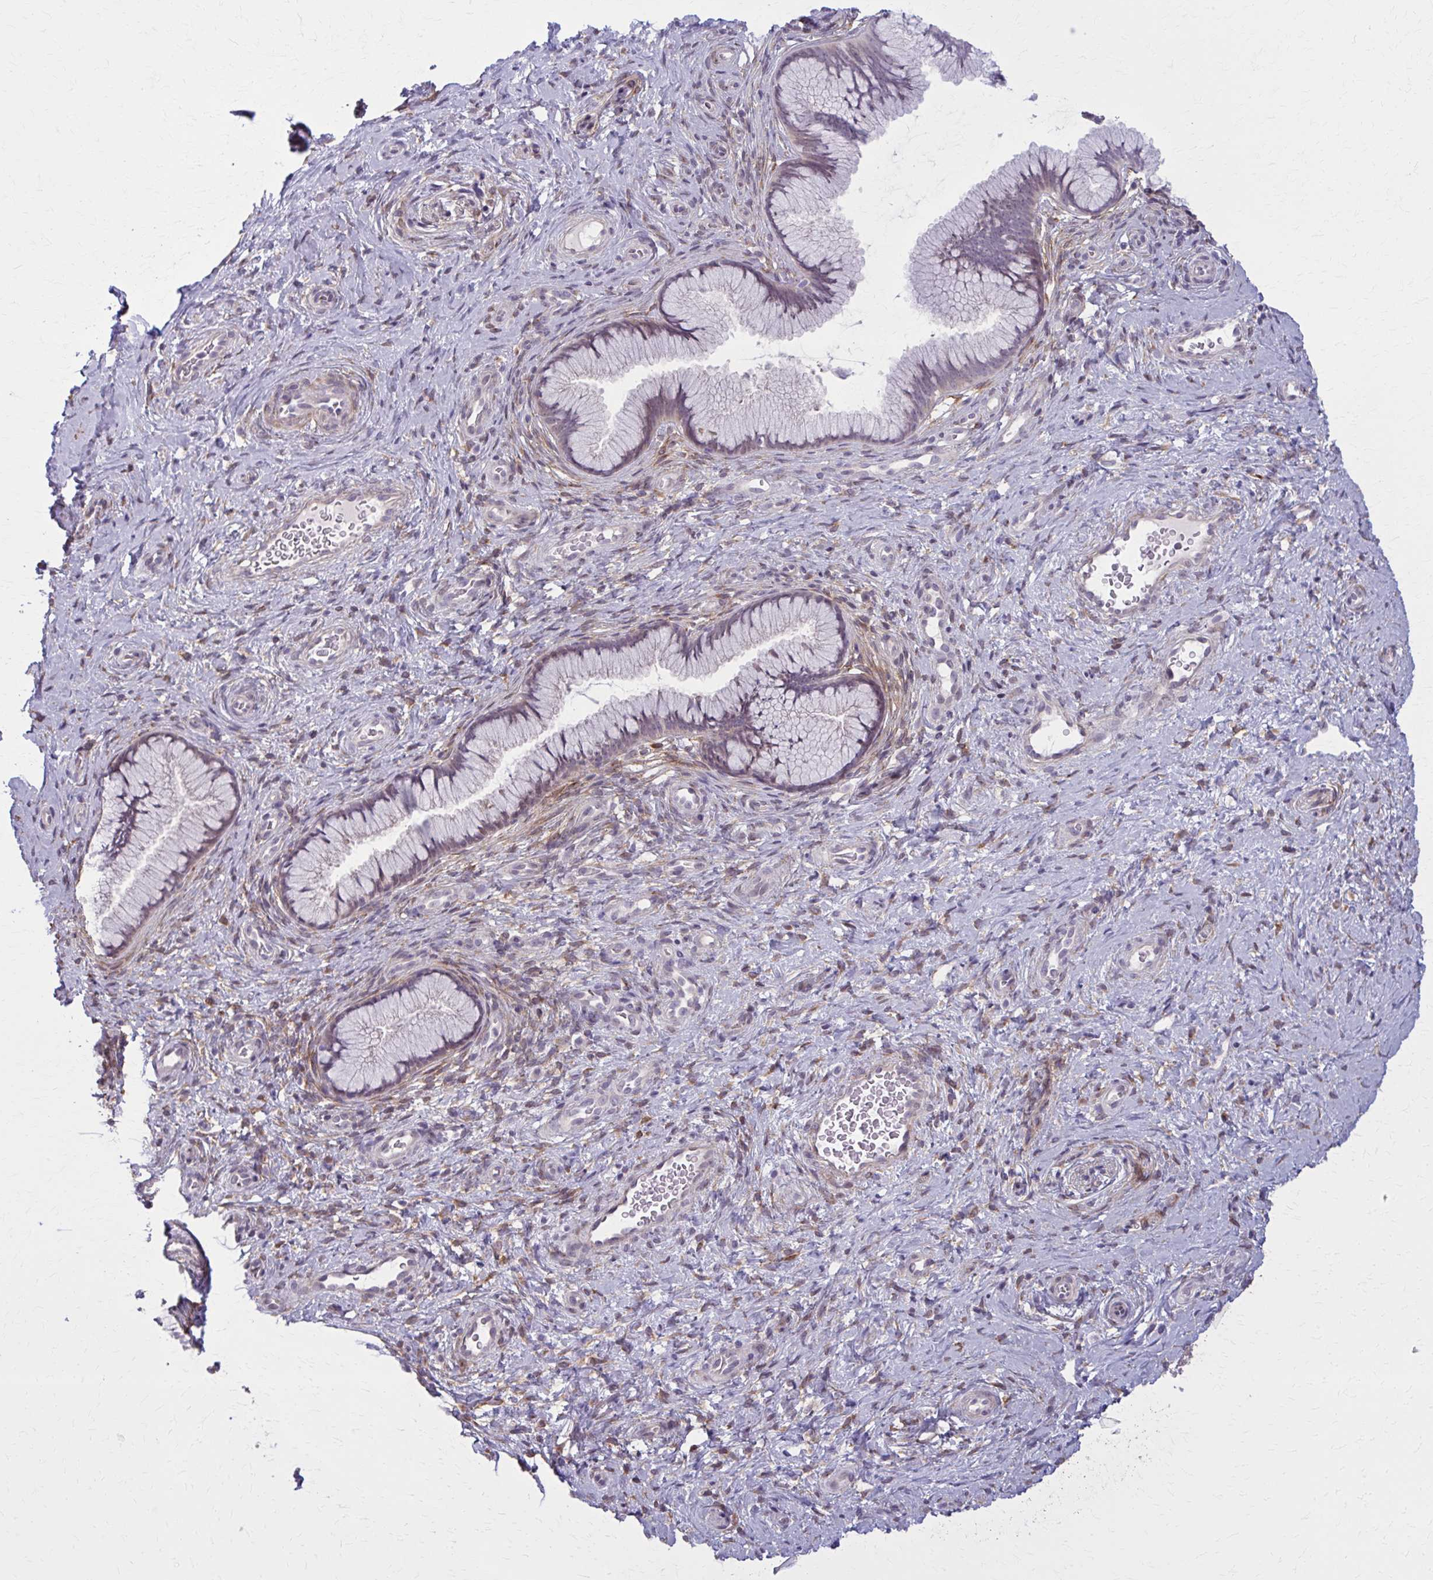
{"staining": {"intensity": "weak", "quantity": "<25%", "location": "cytoplasmic/membranous"}, "tissue": "cervix", "cell_type": "Glandular cells", "image_type": "normal", "snomed": [{"axis": "morphology", "description": "Normal tissue, NOS"}, {"axis": "topography", "description": "Cervix"}], "caption": "IHC photomicrograph of normal cervix: cervix stained with DAB demonstrates no significant protein positivity in glandular cells.", "gene": "NUMBL", "patient": {"sex": "female", "age": 34}}